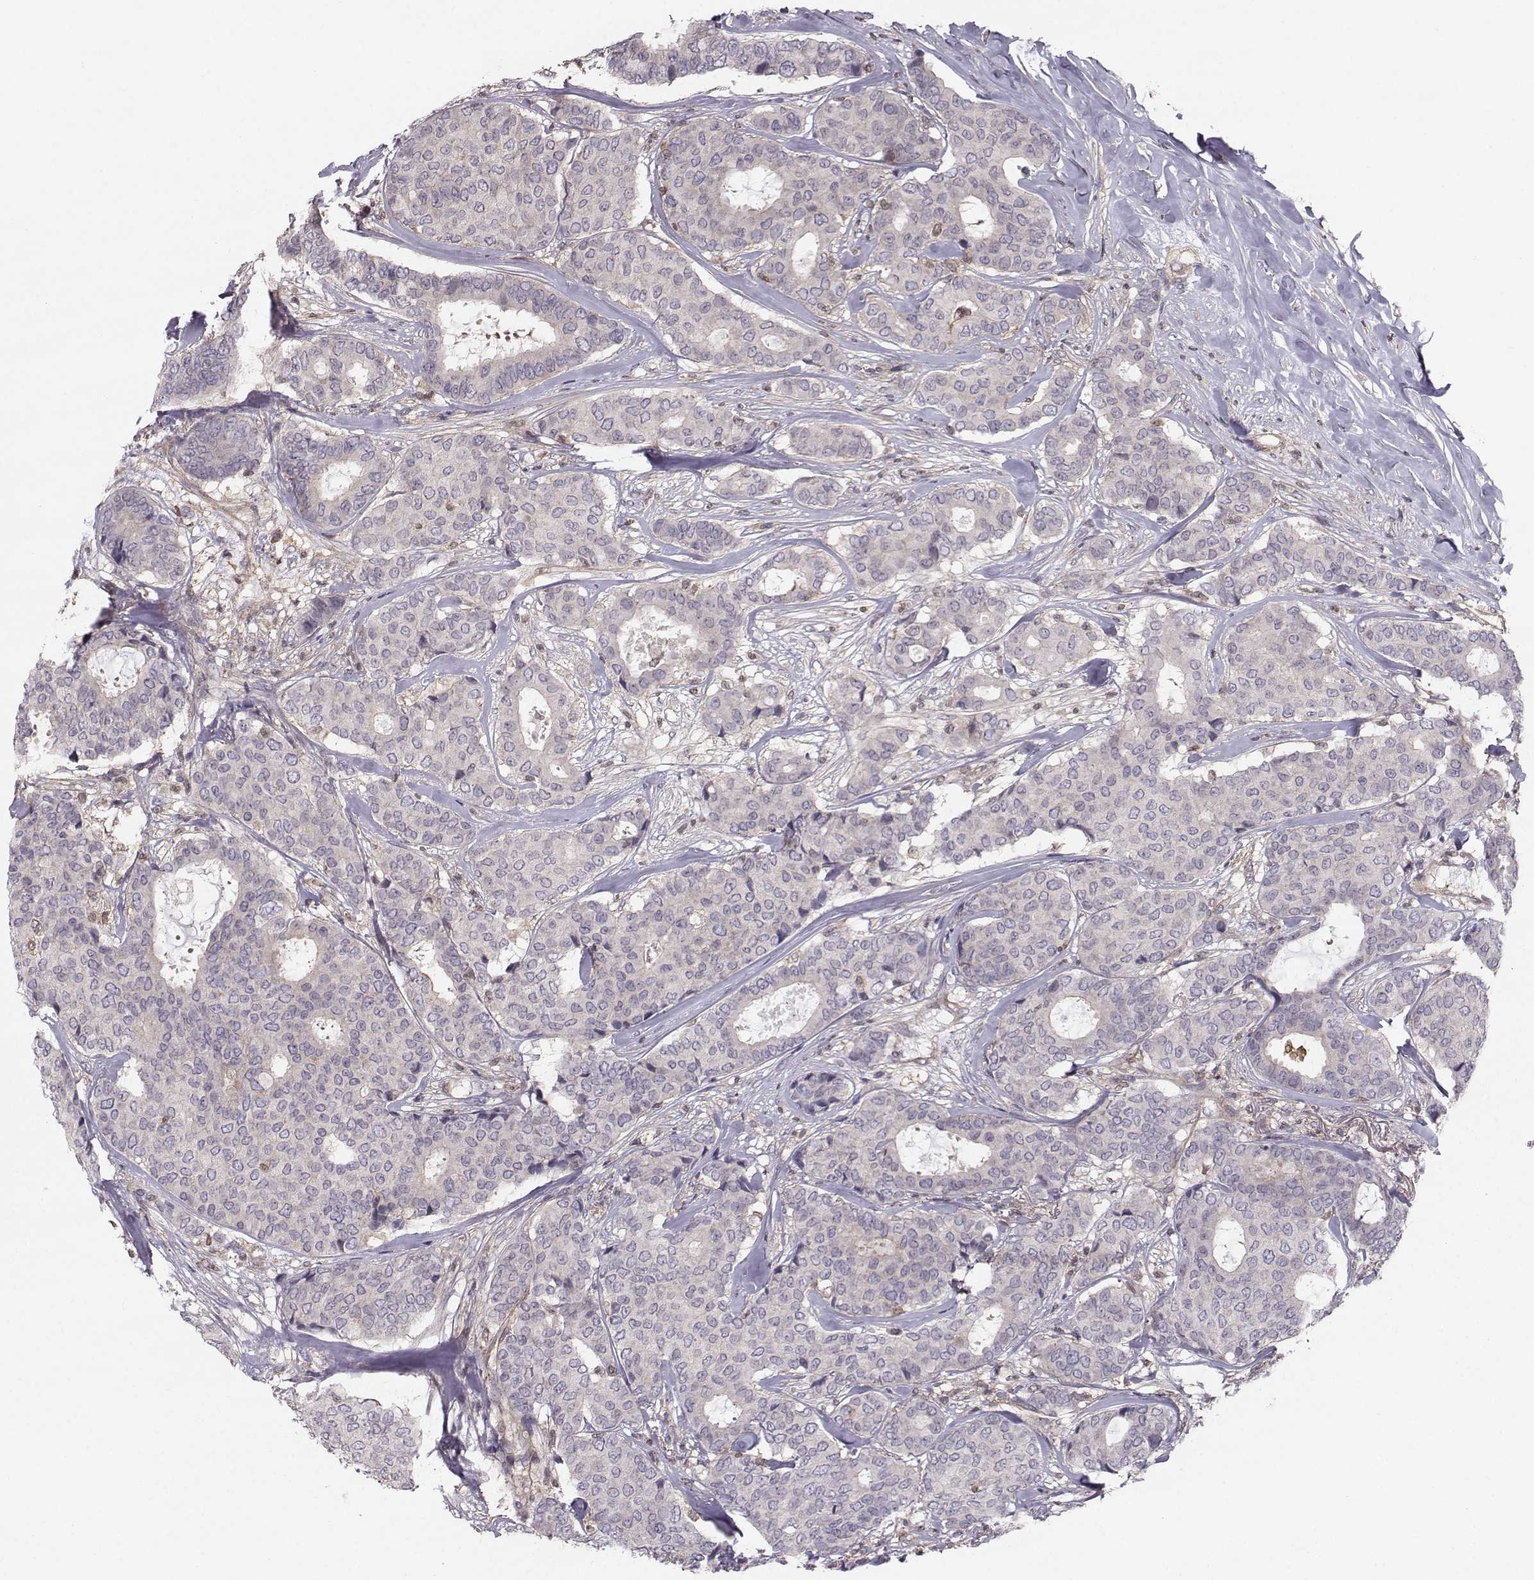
{"staining": {"intensity": "negative", "quantity": "none", "location": "none"}, "tissue": "breast cancer", "cell_type": "Tumor cells", "image_type": "cancer", "snomed": [{"axis": "morphology", "description": "Duct carcinoma"}, {"axis": "topography", "description": "Breast"}], "caption": "Tumor cells are negative for protein expression in human invasive ductal carcinoma (breast).", "gene": "ASB16", "patient": {"sex": "female", "age": 75}}